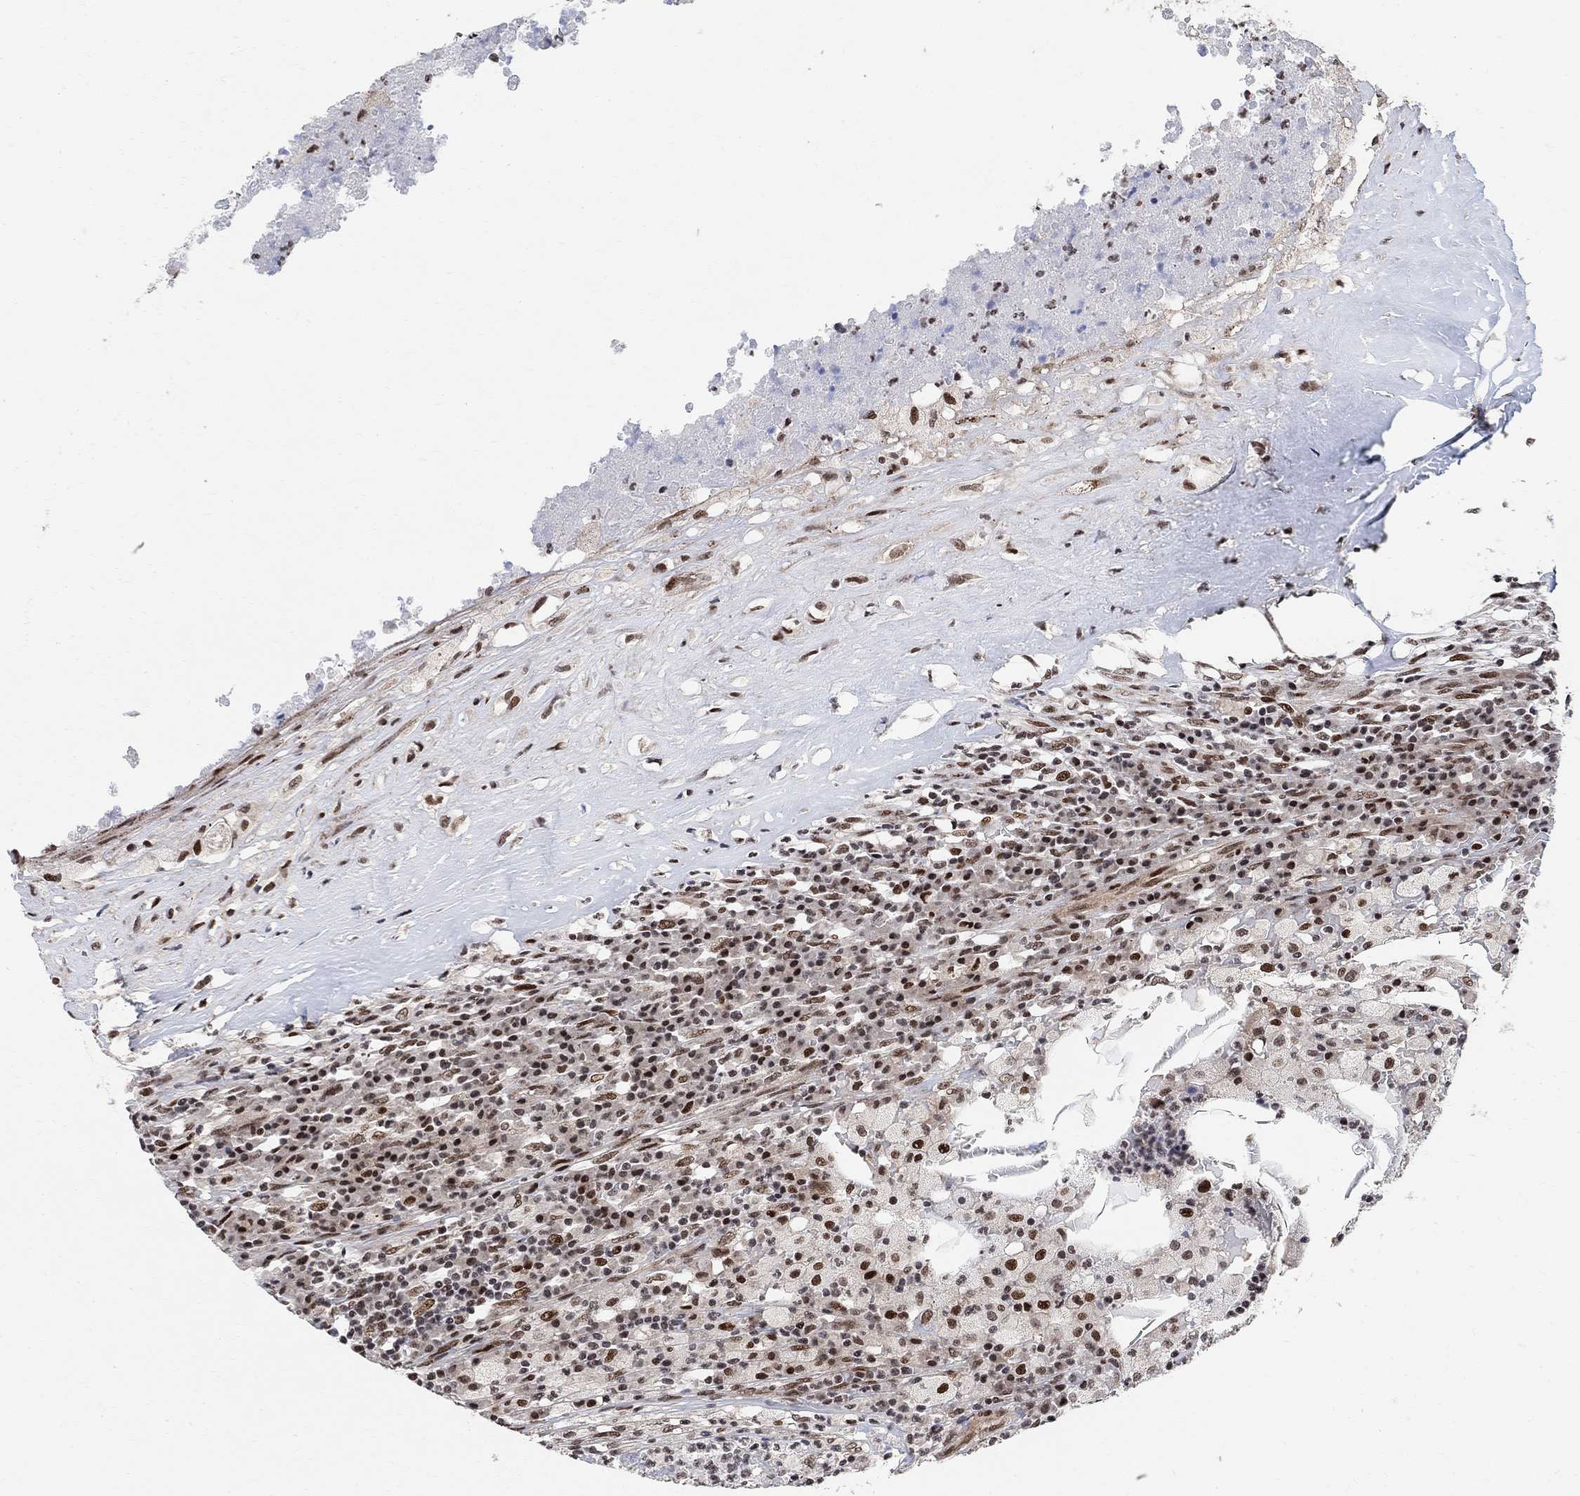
{"staining": {"intensity": "strong", "quantity": ">75%", "location": "nuclear"}, "tissue": "testis cancer", "cell_type": "Tumor cells", "image_type": "cancer", "snomed": [{"axis": "morphology", "description": "Necrosis, NOS"}, {"axis": "morphology", "description": "Carcinoma, Embryonal, NOS"}, {"axis": "topography", "description": "Testis"}], "caption": "A photomicrograph of testis cancer stained for a protein exhibits strong nuclear brown staining in tumor cells.", "gene": "E4F1", "patient": {"sex": "male", "age": 19}}